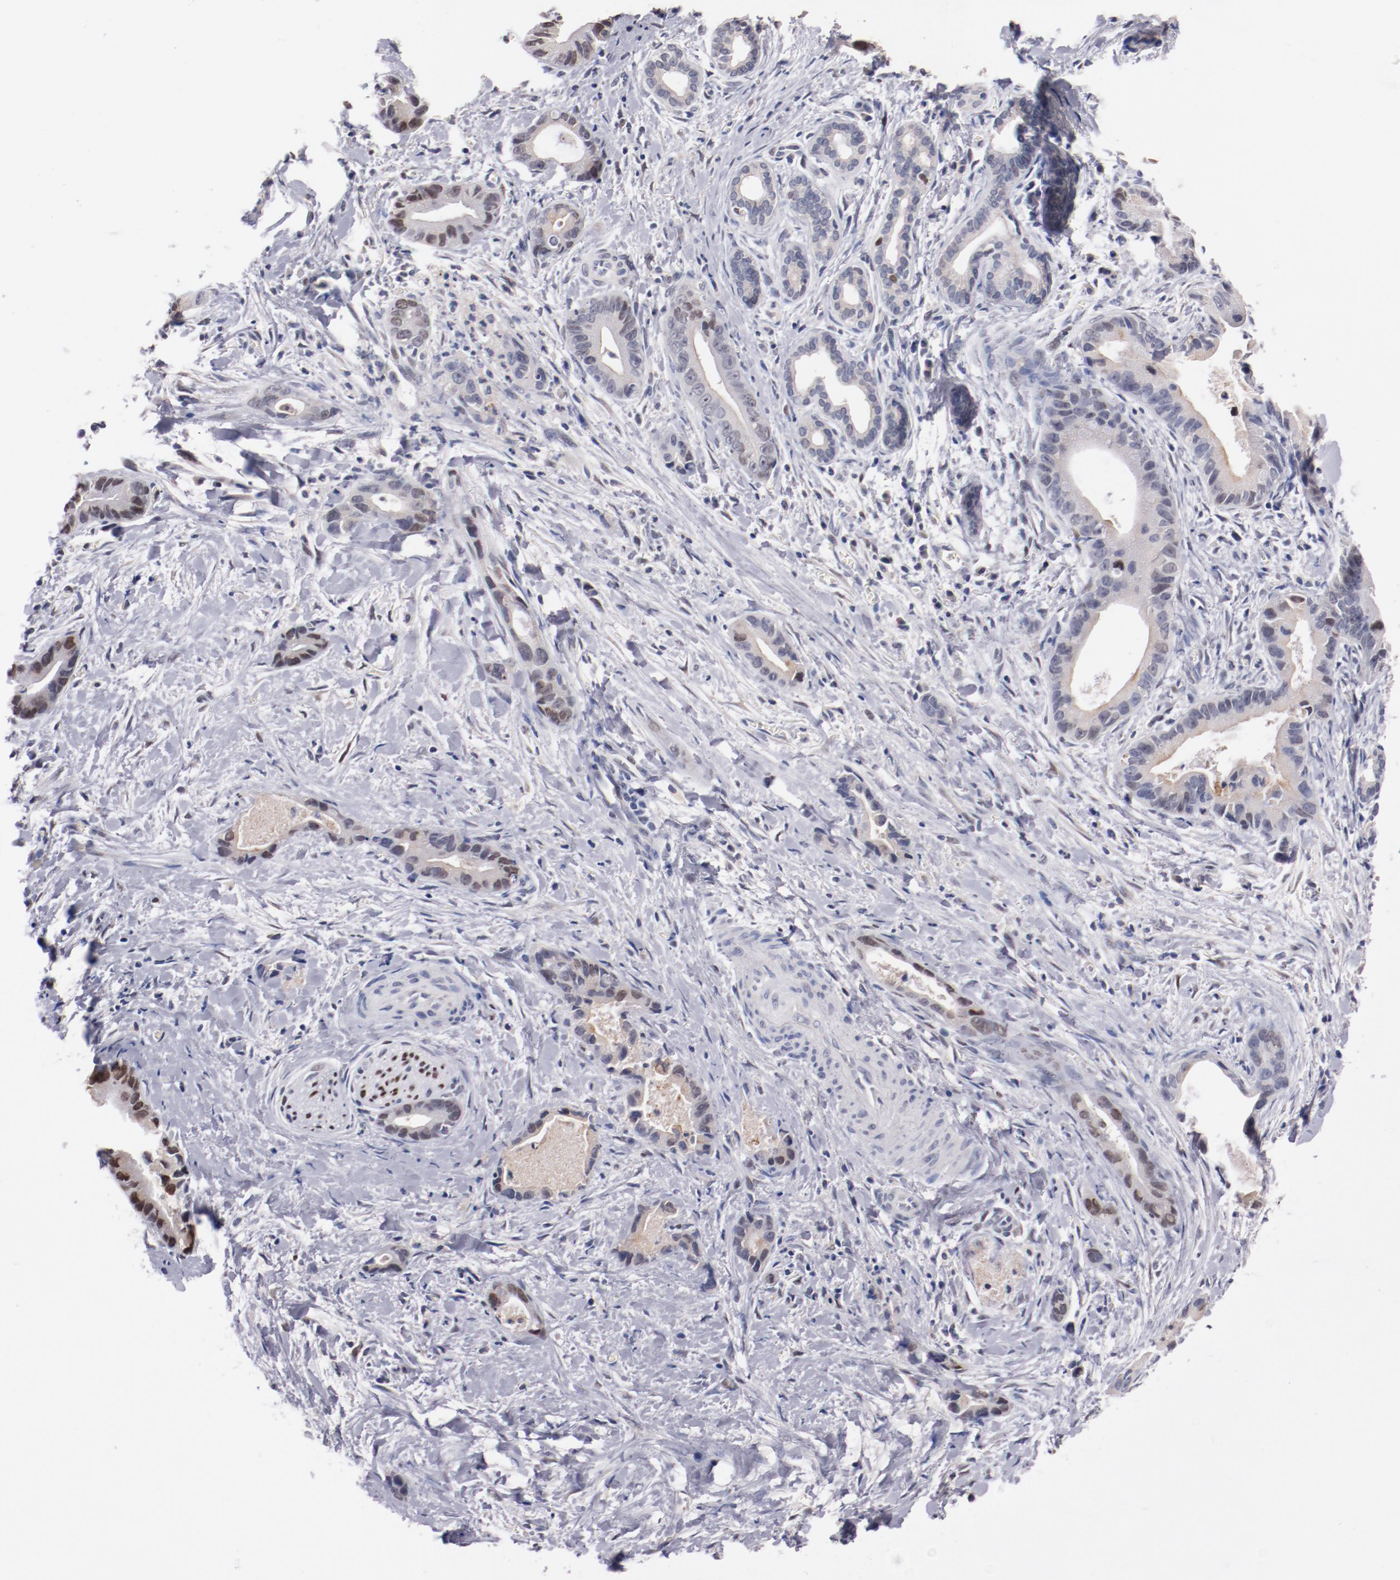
{"staining": {"intensity": "moderate", "quantity": "25%-75%", "location": "cytoplasmic/membranous,nuclear"}, "tissue": "liver cancer", "cell_type": "Tumor cells", "image_type": "cancer", "snomed": [{"axis": "morphology", "description": "Cholangiocarcinoma"}, {"axis": "topography", "description": "Liver"}], "caption": "Tumor cells show medium levels of moderate cytoplasmic/membranous and nuclear positivity in approximately 25%-75% of cells in human liver cholangiocarcinoma.", "gene": "FAM81A", "patient": {"sex": "female", "age": 55}}